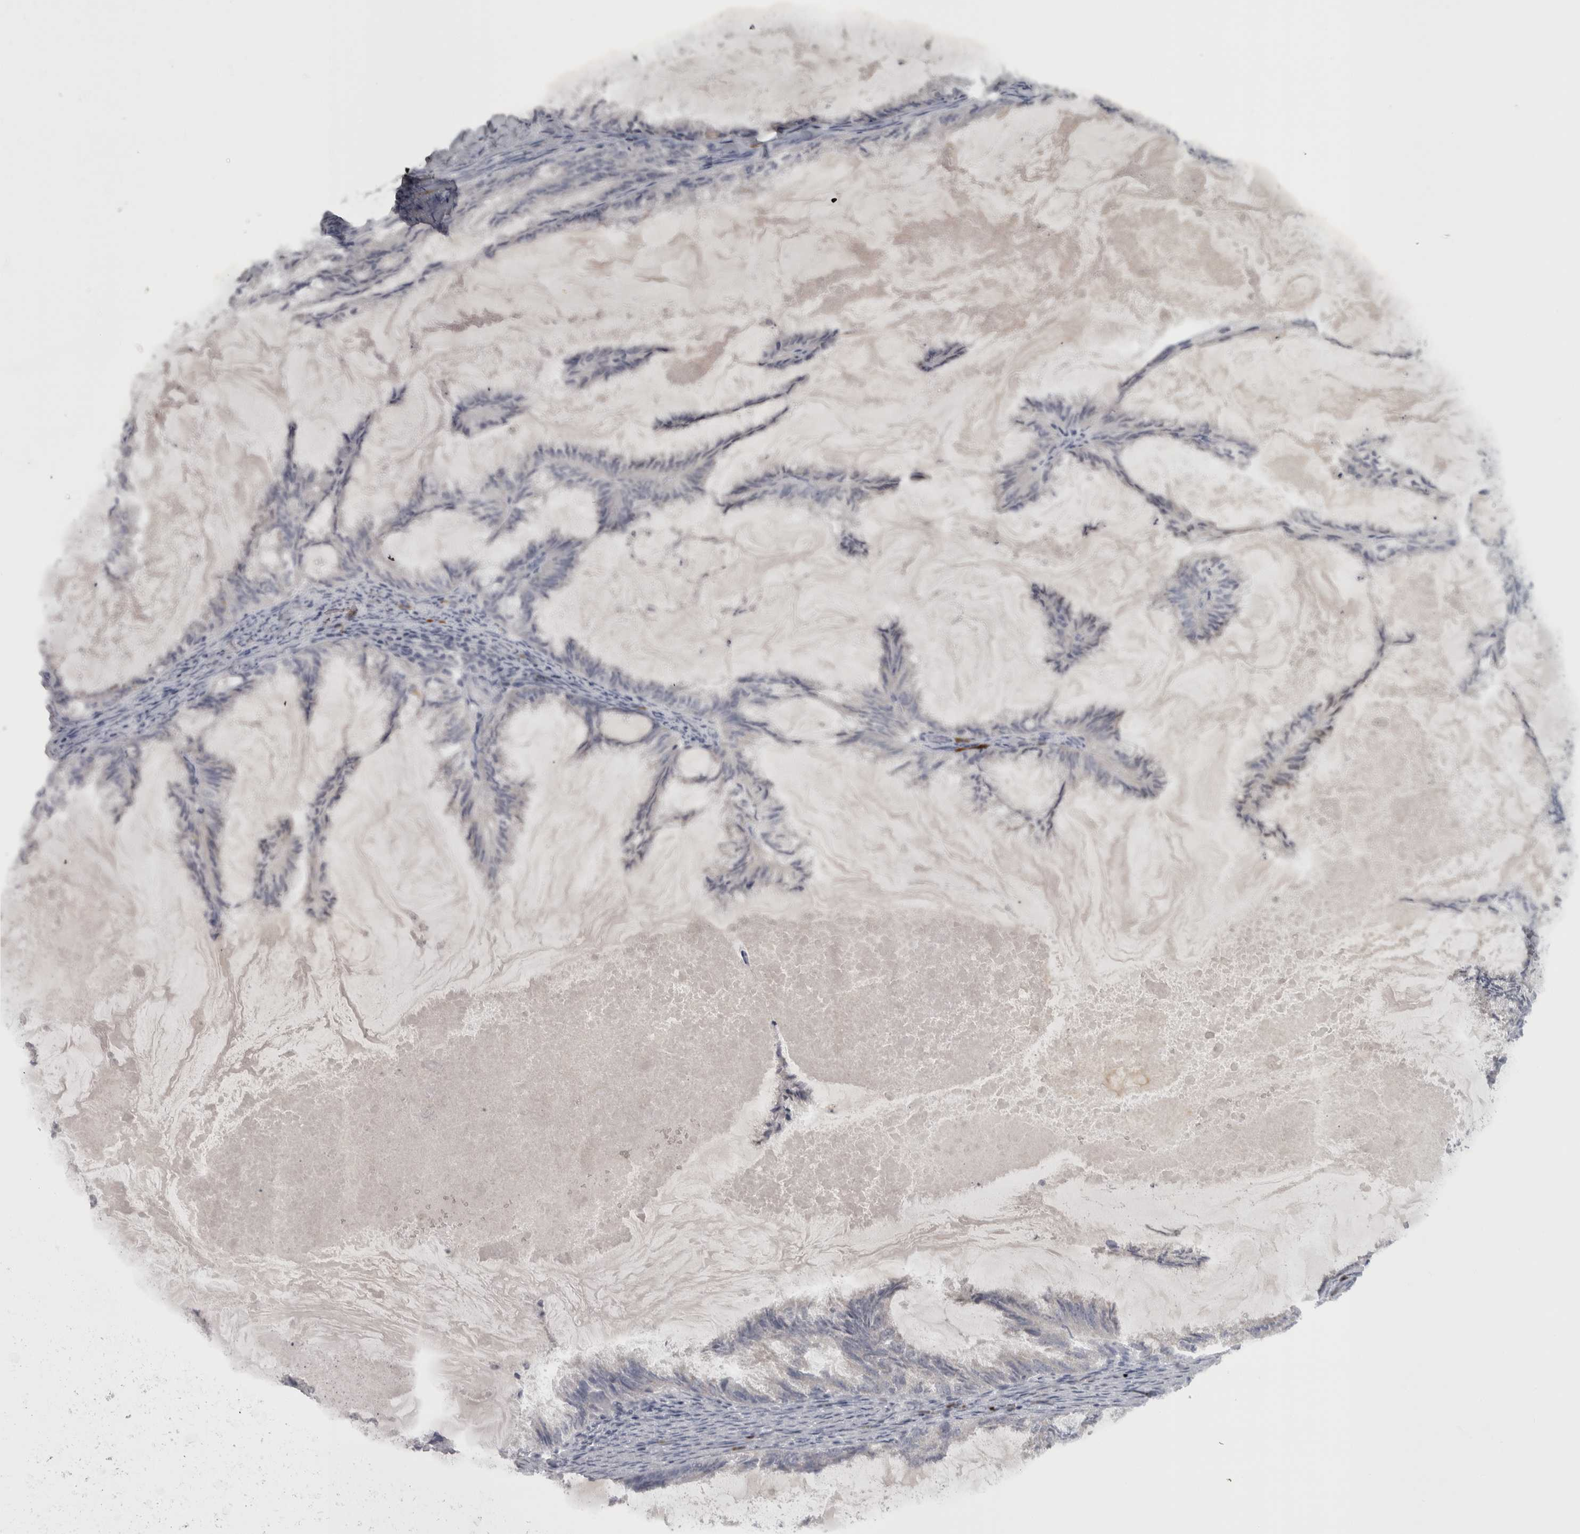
{"staining": {"intensity": "negative", "quantity": "none", "location": "none"}, "tissue": "endometrial cancer", "cell_type": "Tumor cells", "image_type": "cancer", "snomed": [{"axis": "morphology", "description": "Adenocarcinoma, NOS"}, {"axis": "topography", "description": "Endometrium"}], "caption": "DAB immunohistochemical staining of human adenocarcinoma (endometrial) shows no significant positivity in tumor cells.", "gene": "SLCO5A1", "patient": {"sex": "female", "age": 86}}